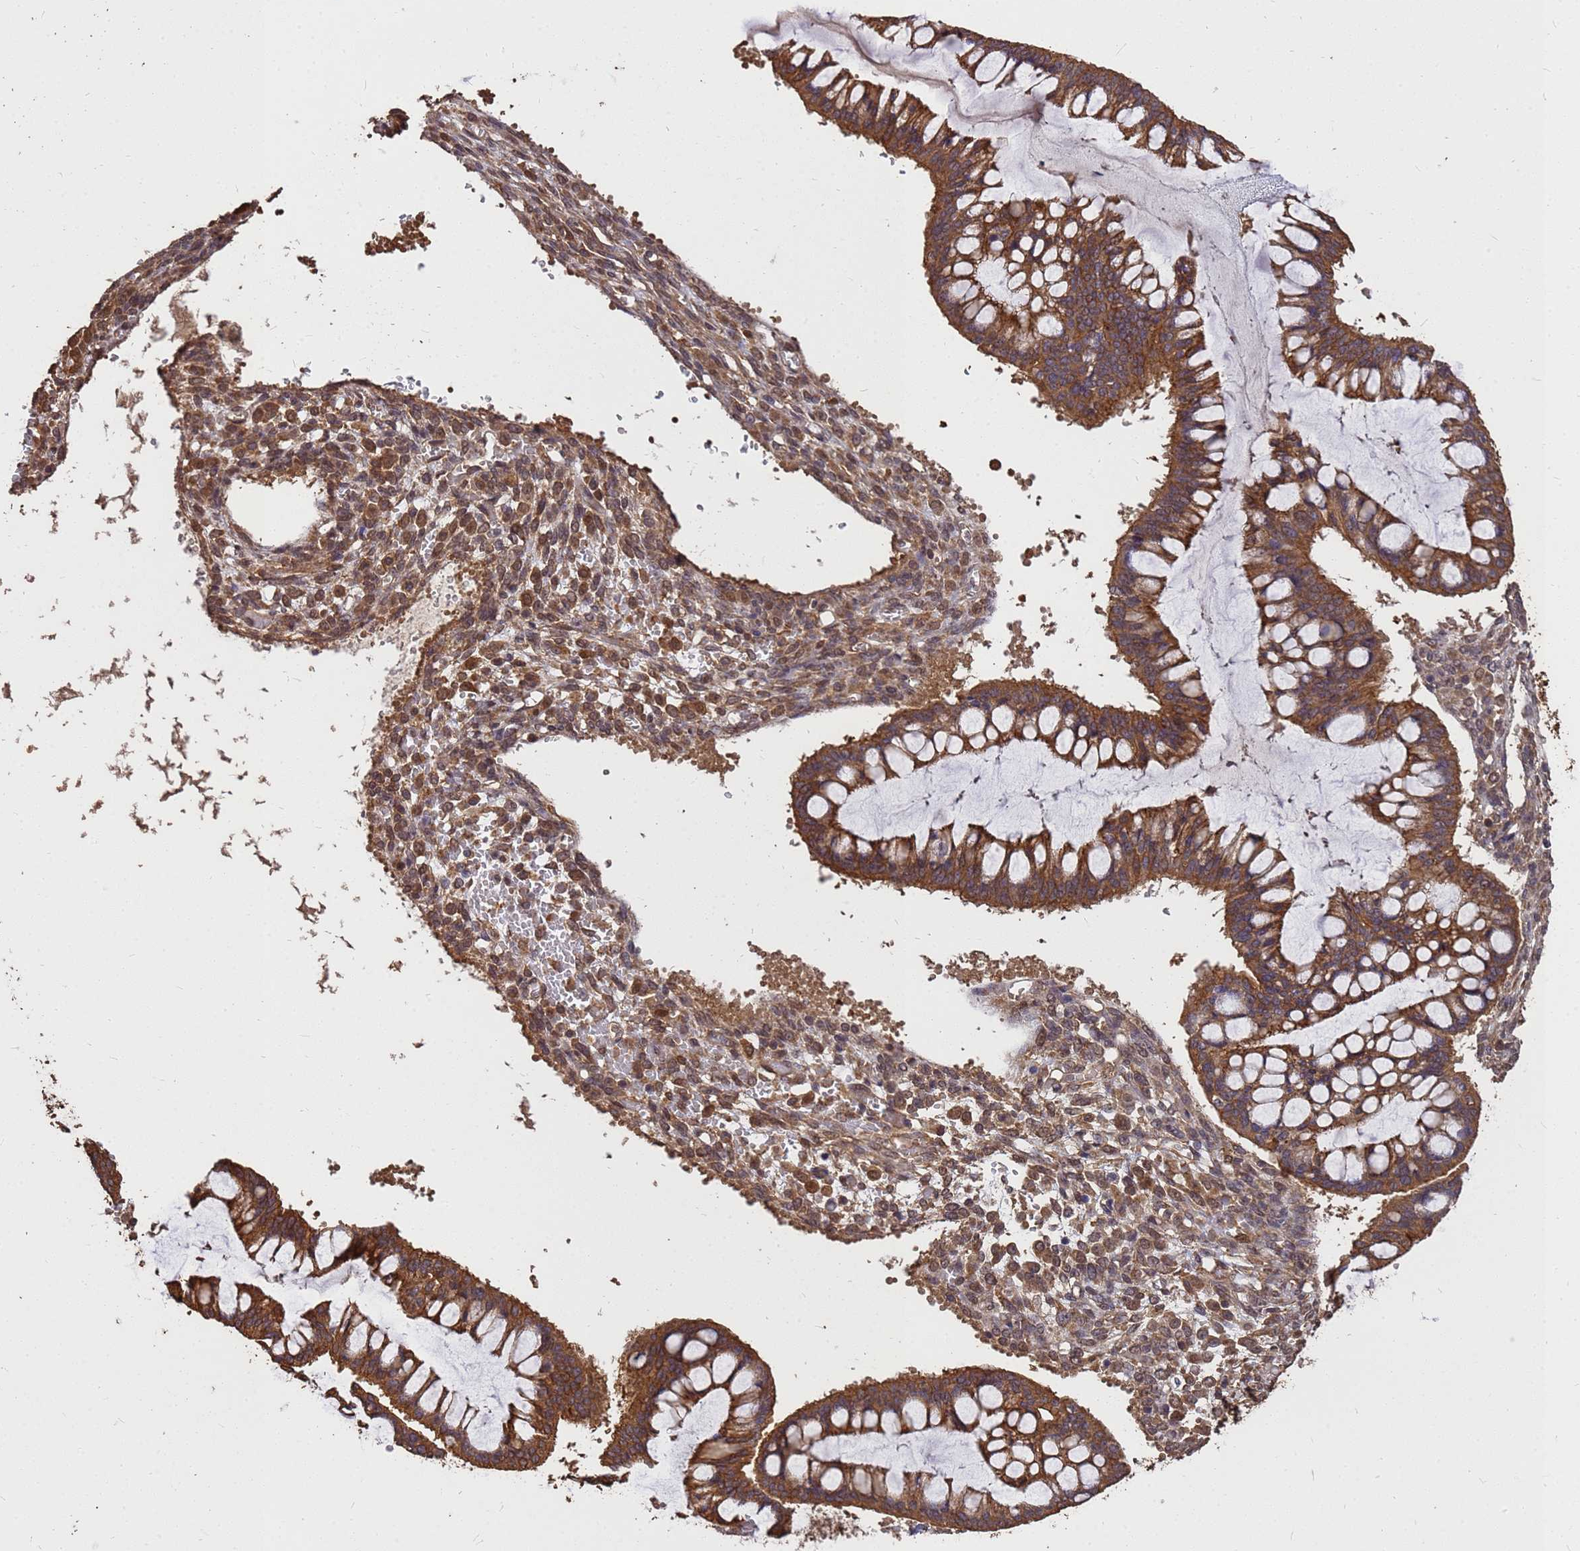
{"staining": {"intensity": "strong", "quantity": ">75%", "location": "cytoplasmic/membranous"}, "tissue": "ovarian cancer", "cell_type": "Tumor cells", "image_type": "cancer", "snomed": [{"axis": "morphology", "description": "Cystadenocarcinoma, mucinous, NOS"}, {"axis": "topography", "description": "Ovary"}], "caption": "High-magnification brightfield microscopy of ovarian cancer (mucinous cystadenocarcinoma) stained with DAB (3,3'-diaminobenzidine) (brown) and counterstained with hematoxylin (blue). tumor cells exhibit strong cytoplasmic/membranous positivity is appreciated in approximately>75% of cells. The staining was performed using DAB to visualize the protein expression in brown, while the nuclei were stained in blue with hematoxylin (Magnification: 20x).", "gene": "ZNF618", "patient": {"sex": "female", "age": 73}}